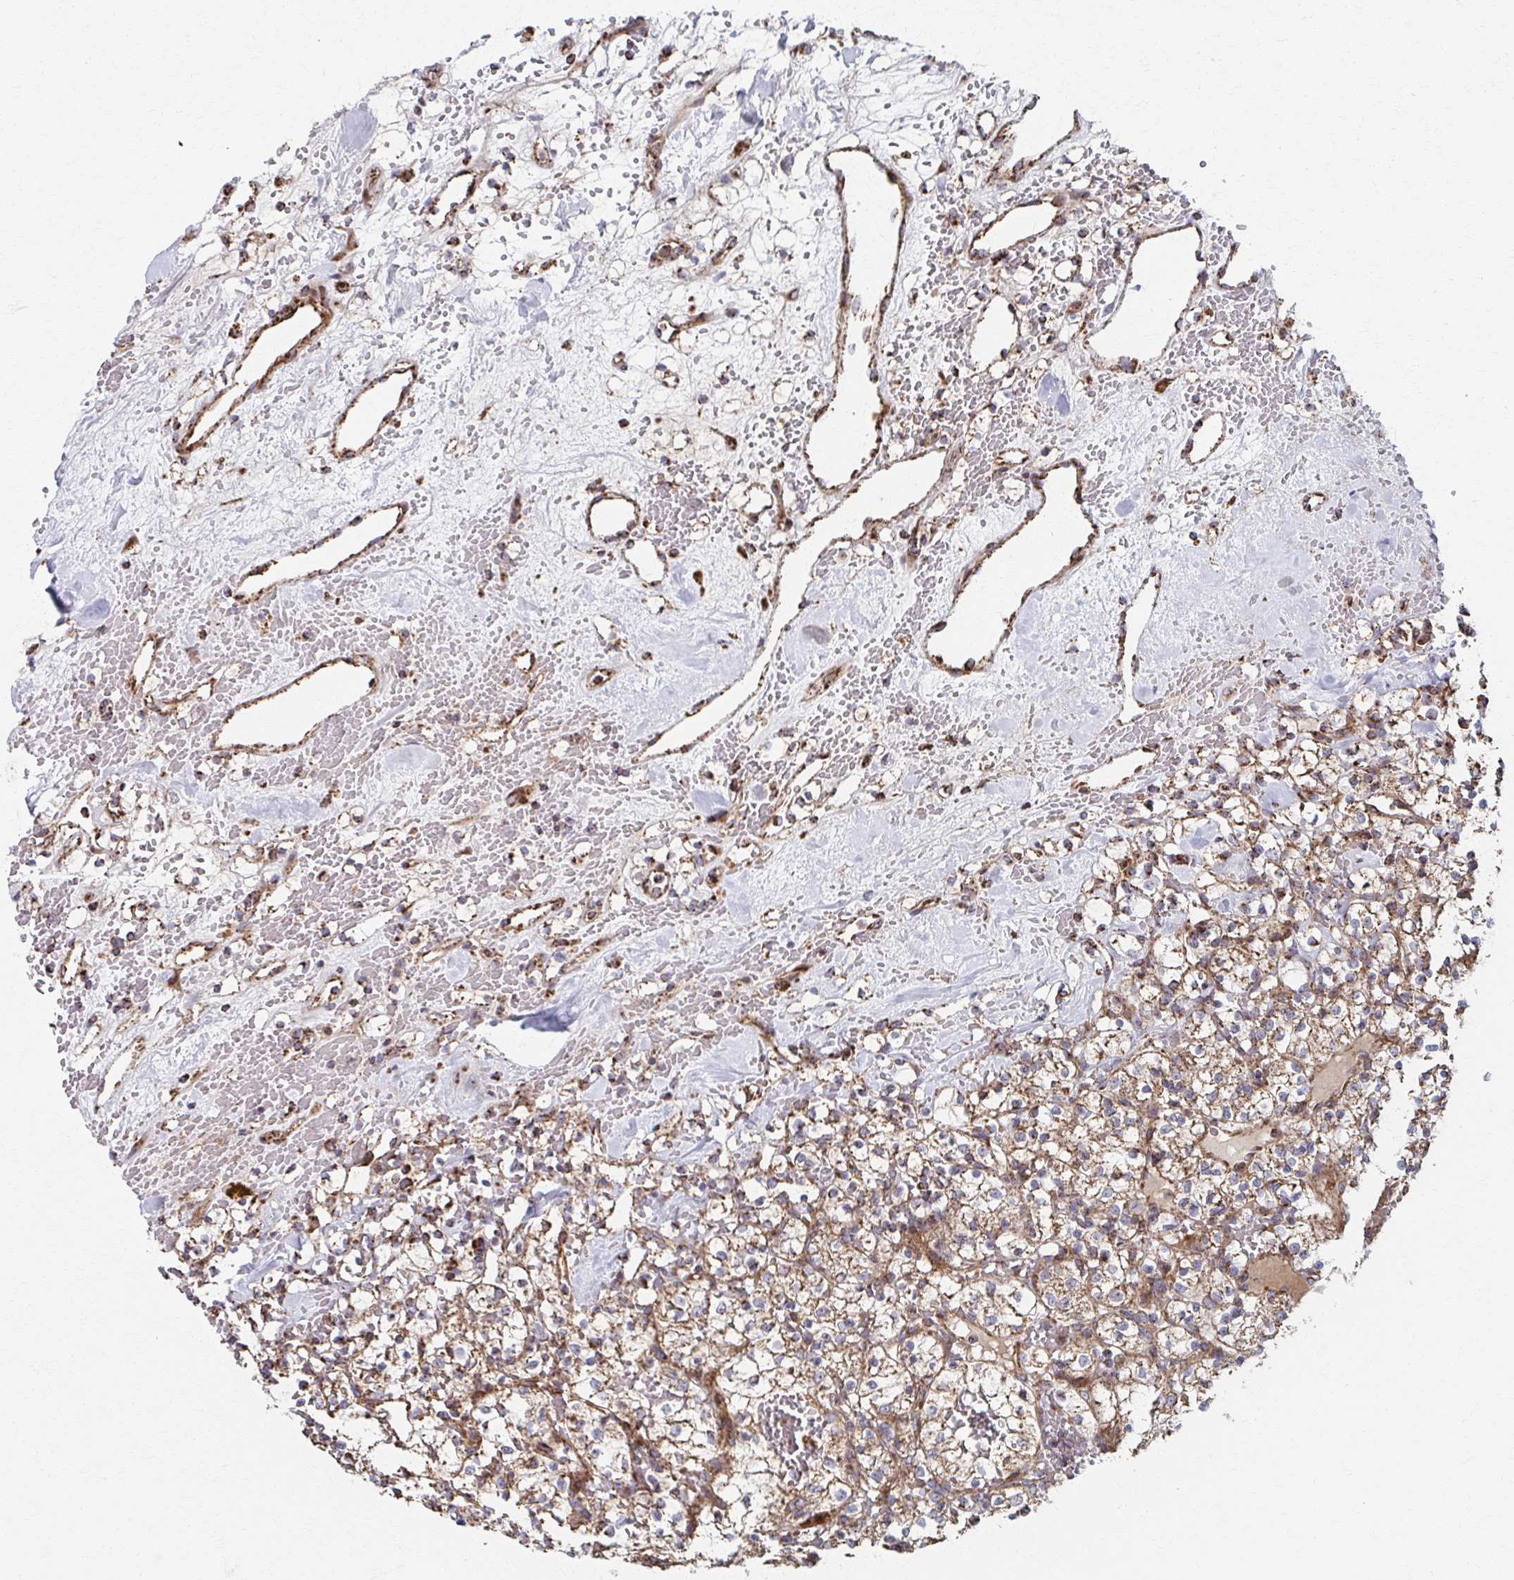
{"staining": {"intensity": "moderate", "quantity": ">75%", "location": "cytoplasmic/membranous"}, "tissue": "renal cancer", "cell_type": "Tumor cells", "image_type": "cancer", "snomed": [{"axis": "morphology", "description": "Adenocarcinoma, NOS"}, {"axis": "topography", "description": "Kidney"}], "caption": "This micrograph exhibits immunohistochemistry (IHC) staining of adenocarcinoma (renal), with medium moderate cytoplasmic/membranous positivity in about >75% of tumor cells.", "gene": "SAT1", "patient": {"sex": "female", "age": 60}}